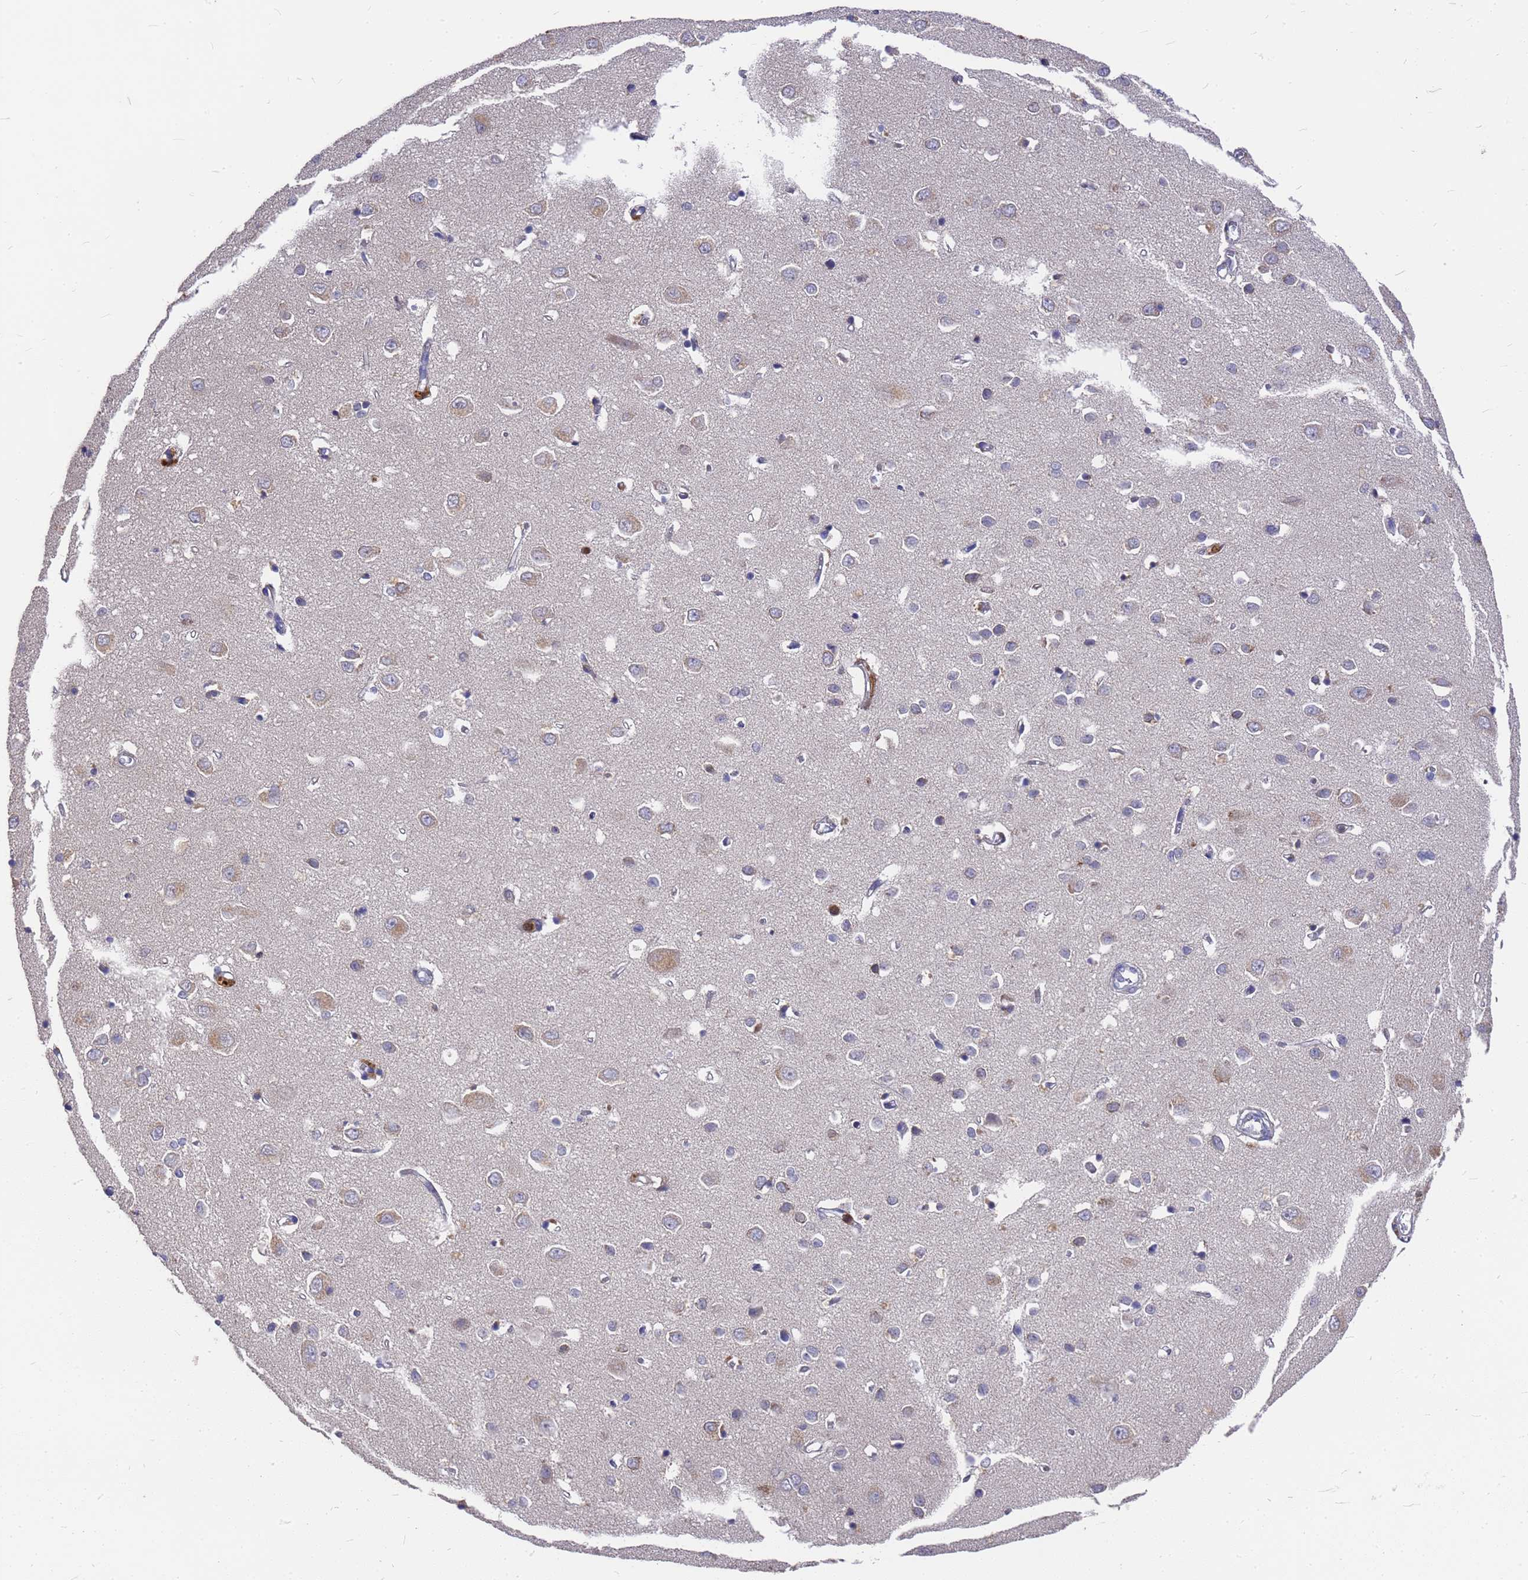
{"staining": {"intensity": "negative", "quantity": "none", "location": "none"}, "tissue": "cerebral cortex", "cell_type": "Endothelial cells", "image_type": "normal", "snomed": [{"axis": "morphology", "description": "Normal tissue, NOS"}, {"axis": "topography", "description": "Cerebral cortex"}], "caption": "This photomicrograph is of normal cerebral cortex stained with immunohistochemistry to label a protein in brown with the nuclei are counter-stained blue. There is no positivity in endothelial cells.", "gene": "ZNF717", "patient": {"sex": "female", "age": 64}}